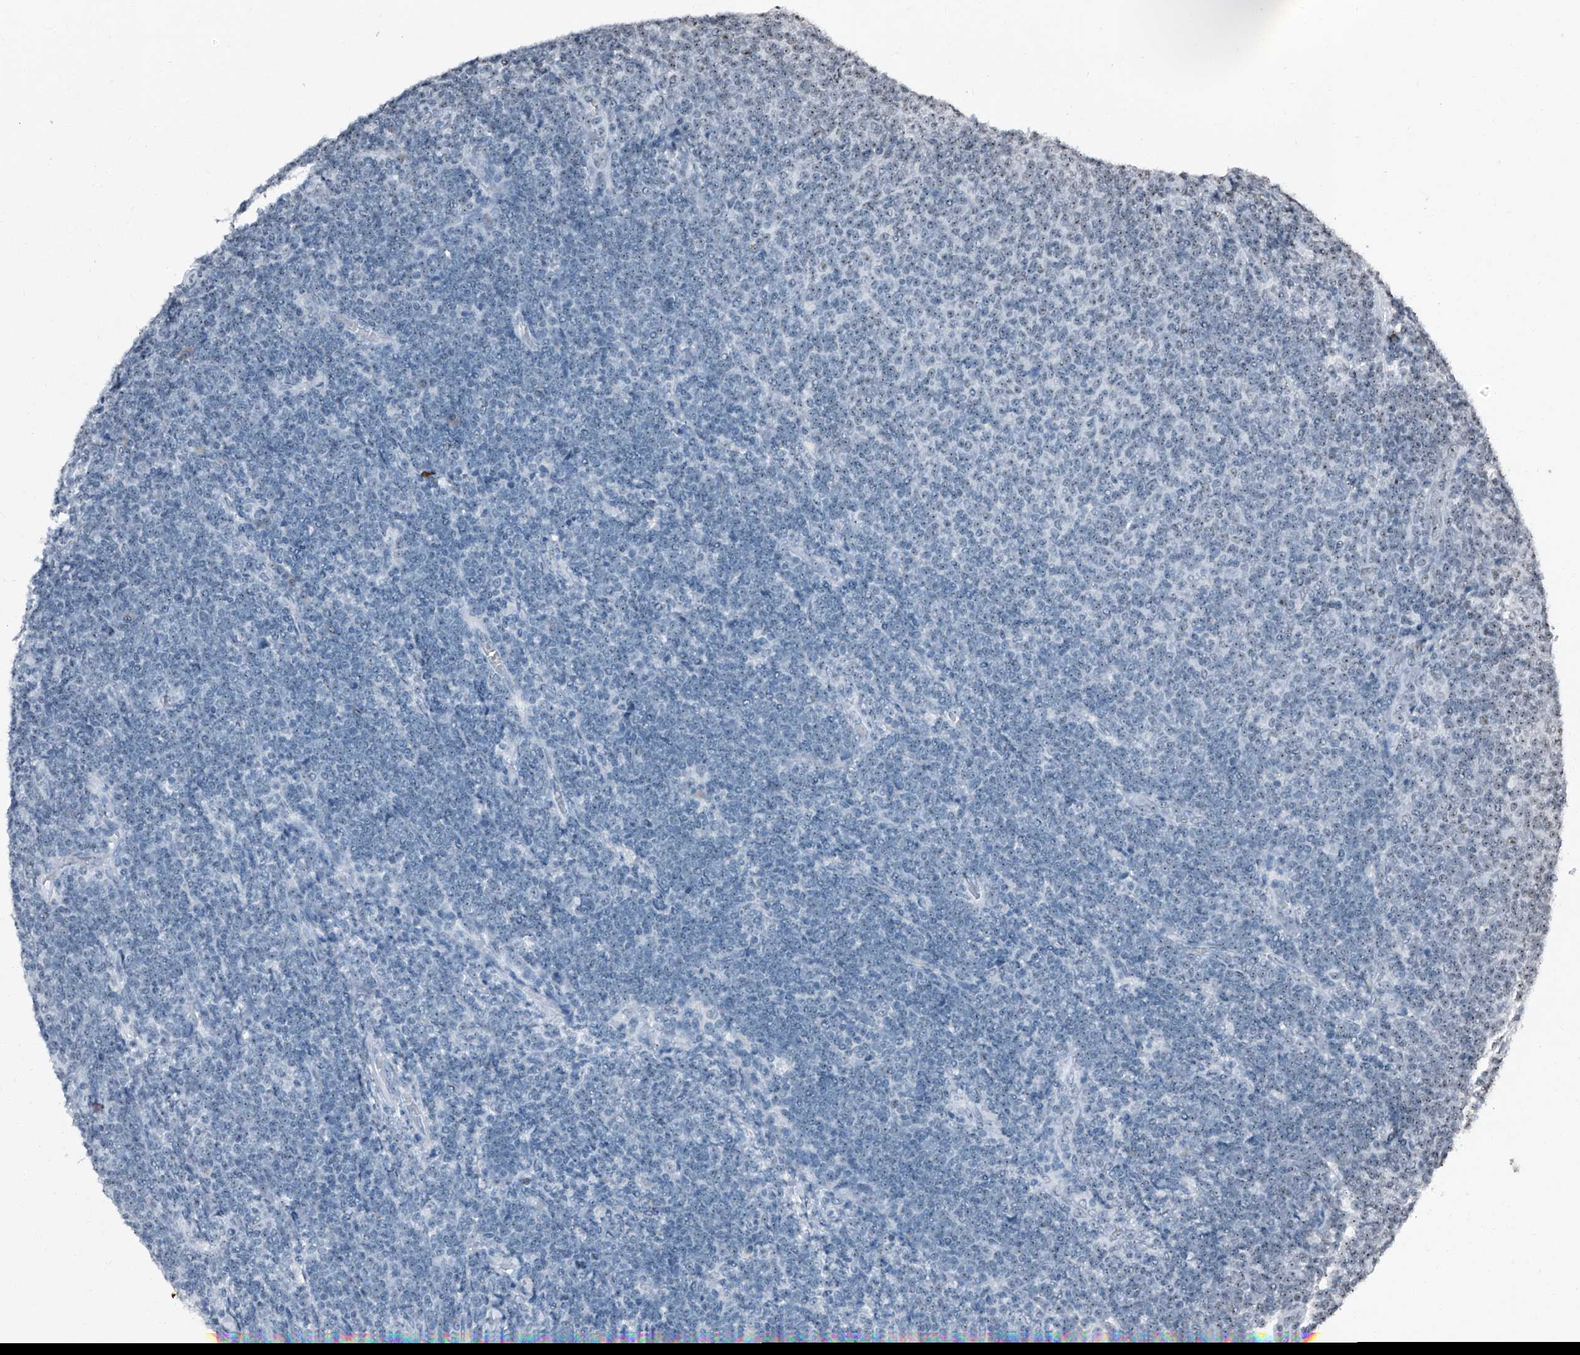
{"staining": {"intensity": "weak", "quantity": "<25%", "location": "nuclear"}, "tissue": "lymphoma", "cell_type": "Tumor cells", "image_type": "cancer", "snomed": [{"axis": "morphology", "description": "Malignant lymphoma, non-Hodgkin's type, Low grade"}, {"axis": "topography", "description": "Lymph node"}], "caption": "High power microscopy micrograph of an IHC histopathology image of low-grade malignant lymphoma, non-Hodgkin's type, revealing no significant positivity in tumor cells.", "gene": "TCOF1", "patient": {"sex": "male", "age": 66}}